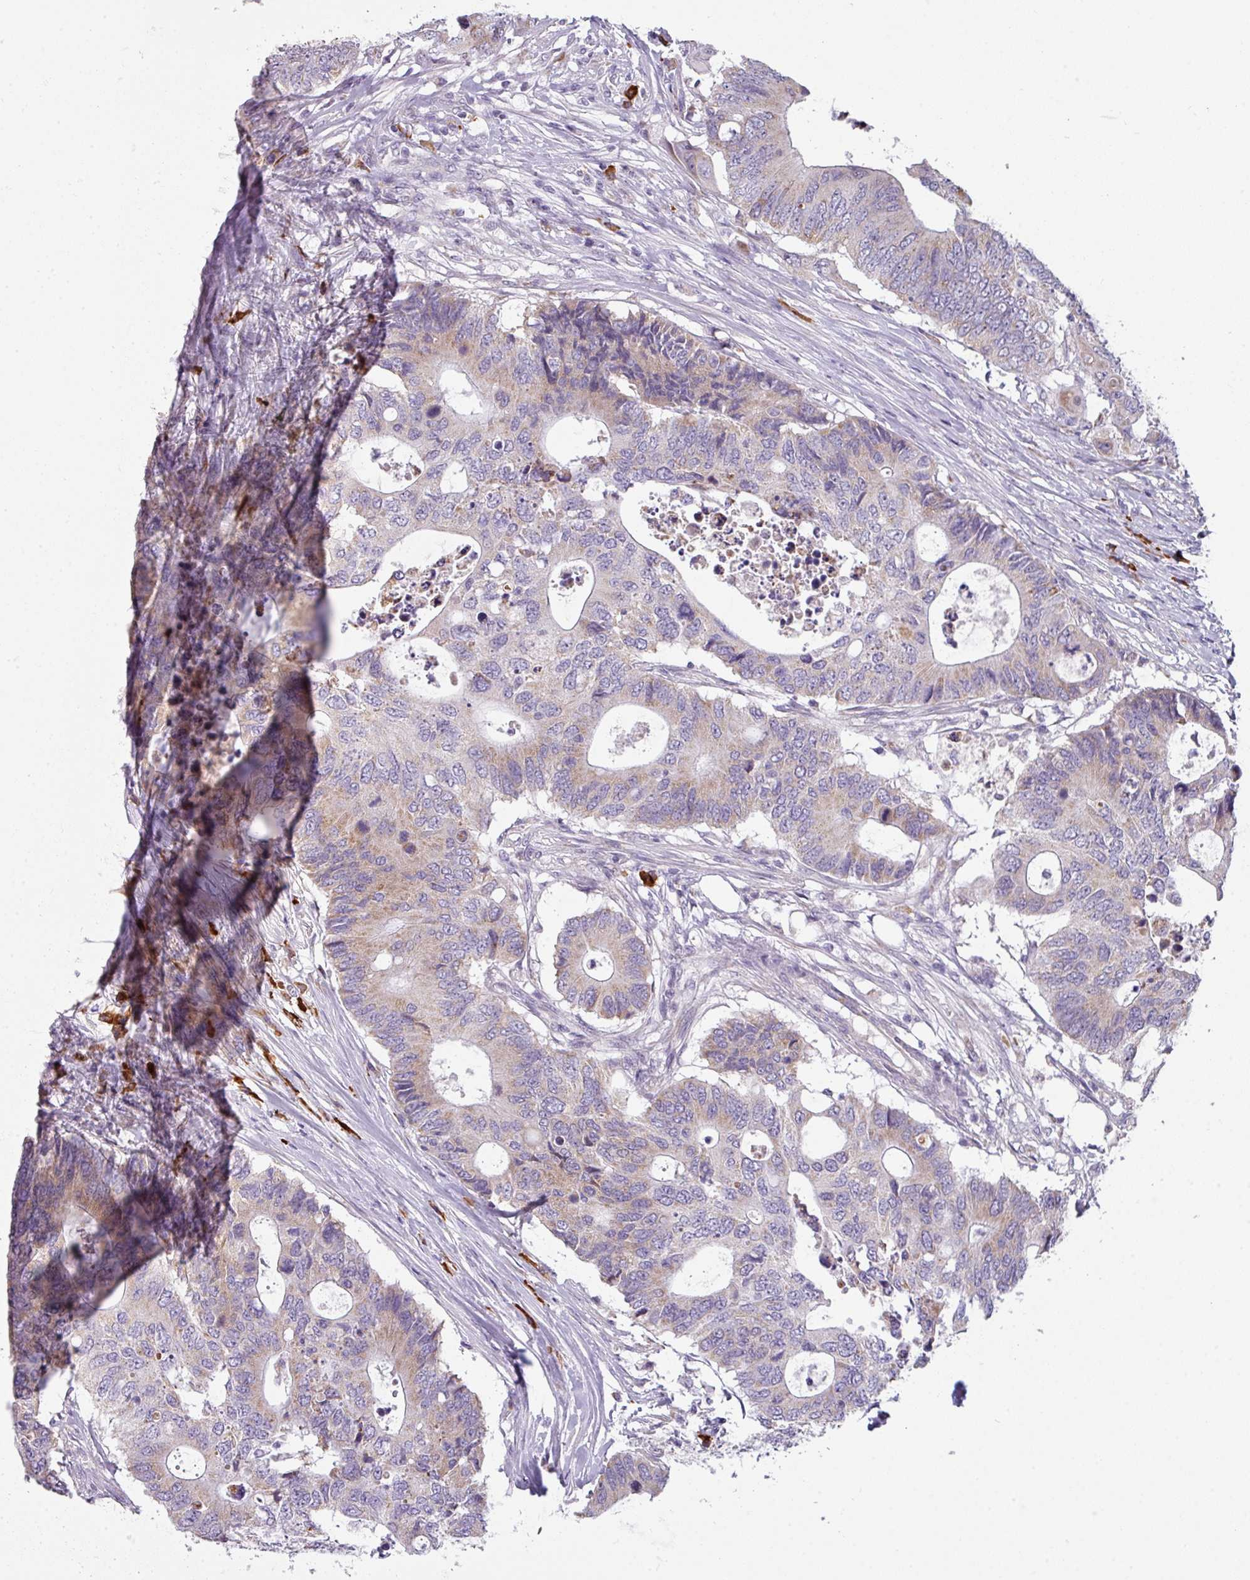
{"staining": {"intensity": "weak", "quantity": "<25%", "location": "cytoplasmic/membranous"}, "tissue": "colorectal cancer", "cell_type": "Tumor cells", "image_type": "cancer", "snomed": [{"axis": "morphology", "description": "Adenocarcinoma, NOS"}, {"axis": "topography", "description": "Colon"}], "caption": "The IHC image has no significant expression in tumor cells of adenocarcinoma (colorectal) tissue. (Stains: DAB immunohistochemistry with hematoxylin counter stain, Microscopy: brightfield microscopy at high magnification).", "gene": "C2orf68", "patient": {"sex": "male", "age": 71}}